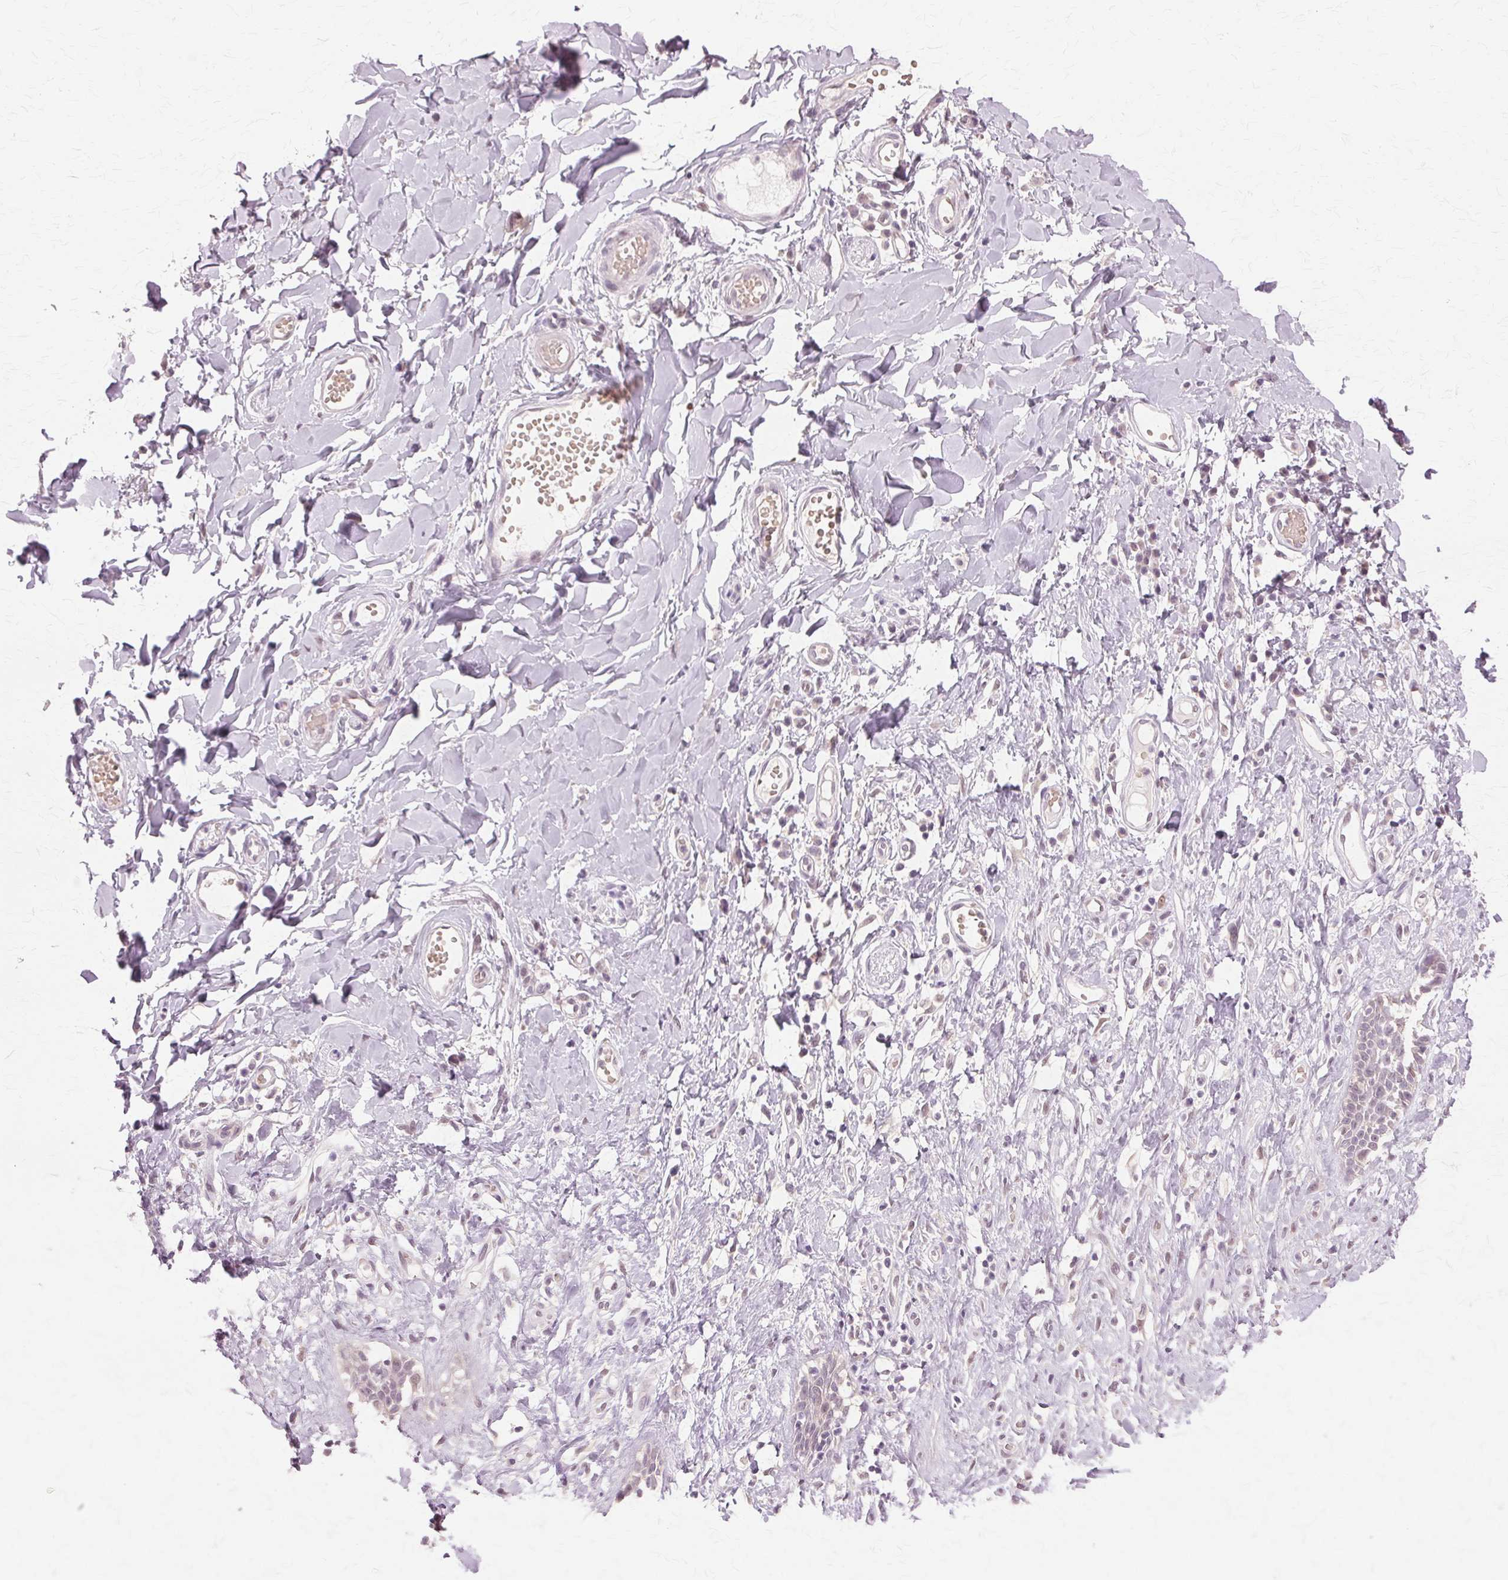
{"staining": {"intensity": "negative", "quantity": "none", "location": "none"}, "tissue": "adipose tissue", "cell_type": "Adipocytes", "image_type": "normal", "snomed": [{"axis": "morphology", "description": "Normal tissue, NOS"}, {"axis": "topography", "description": "Anal"}, {"axis": "topography", "description": "Peripheral nerve tissue"}], "caption": "Micrograph shows no significant protein positivity in adipocytes of benign adipose tissue. (Stains: DAB (3,3'-diaminobenzidine) immunohistochemistry with hematoxylin counter stain, Microscopy: brightfield microscopy at high magnification).", "gene": "PRMT5", "patient": {"sex": "male", "age": 78}}